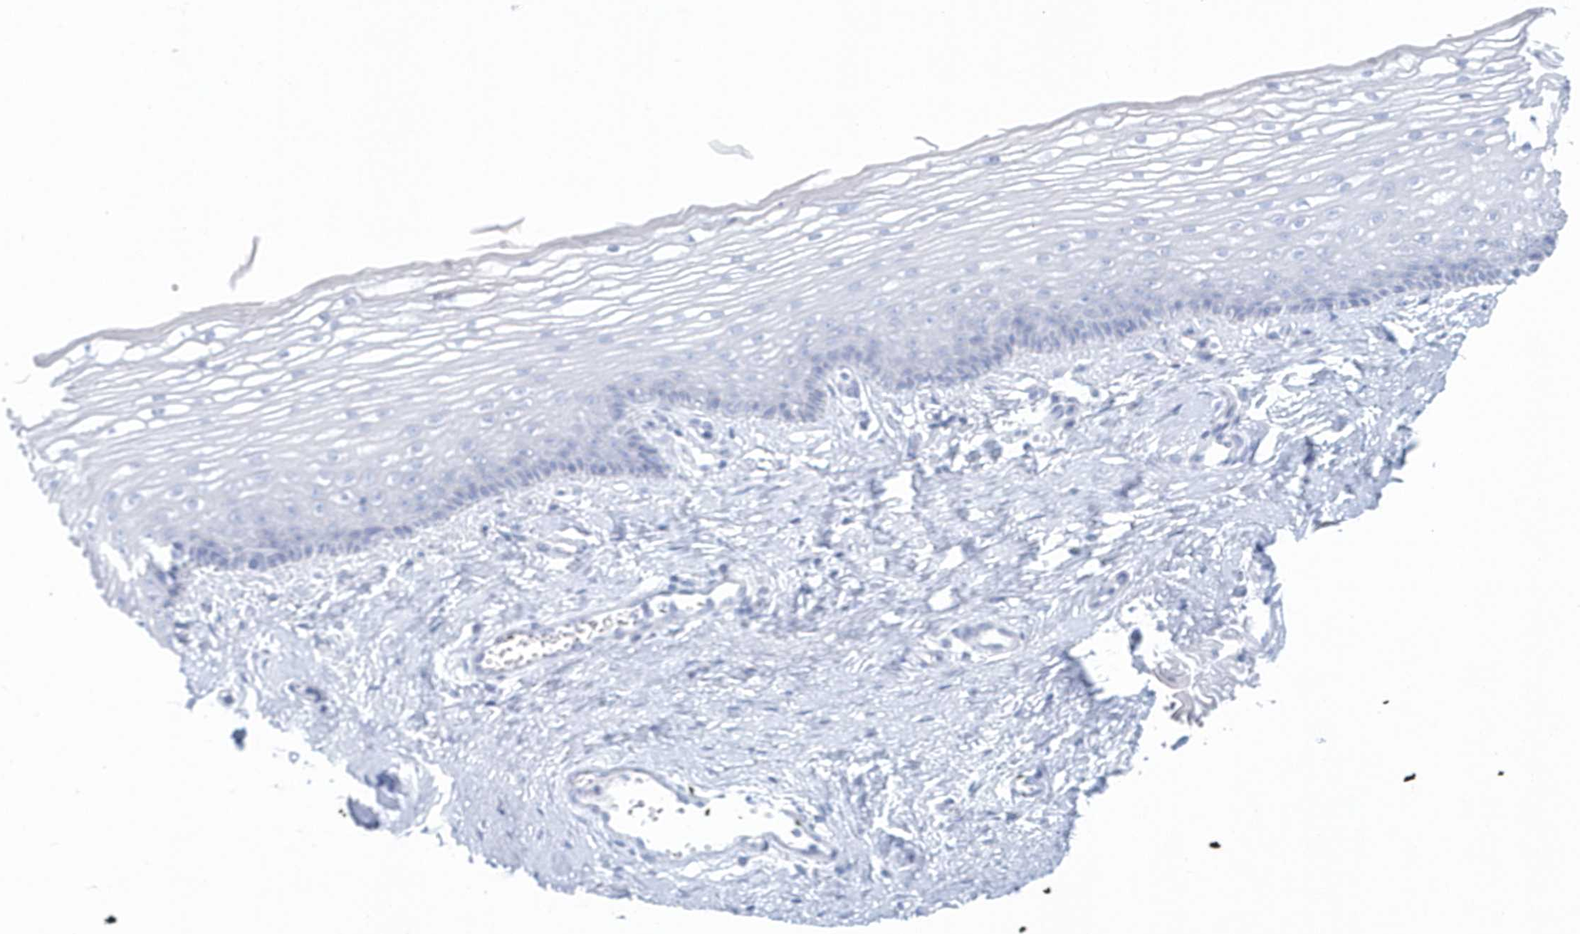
{"staining": {"intensity": "negative", "quantity": "none", "location": "none"}, "tissue": "vagina", "cell_type": "Squamous epithelial cells", "image_type": "normal", "snomed": [{"axis": "morphology", "description": "Normal tissue, NOS"}, {"axis": "topography", "description": "Vagina"}], "caption": "Squamous epithelial cells are negative for protein expression in unremarkable human vagina.", "gene": "PTPRO", "patient": {"sex": "female", "age": 46}}